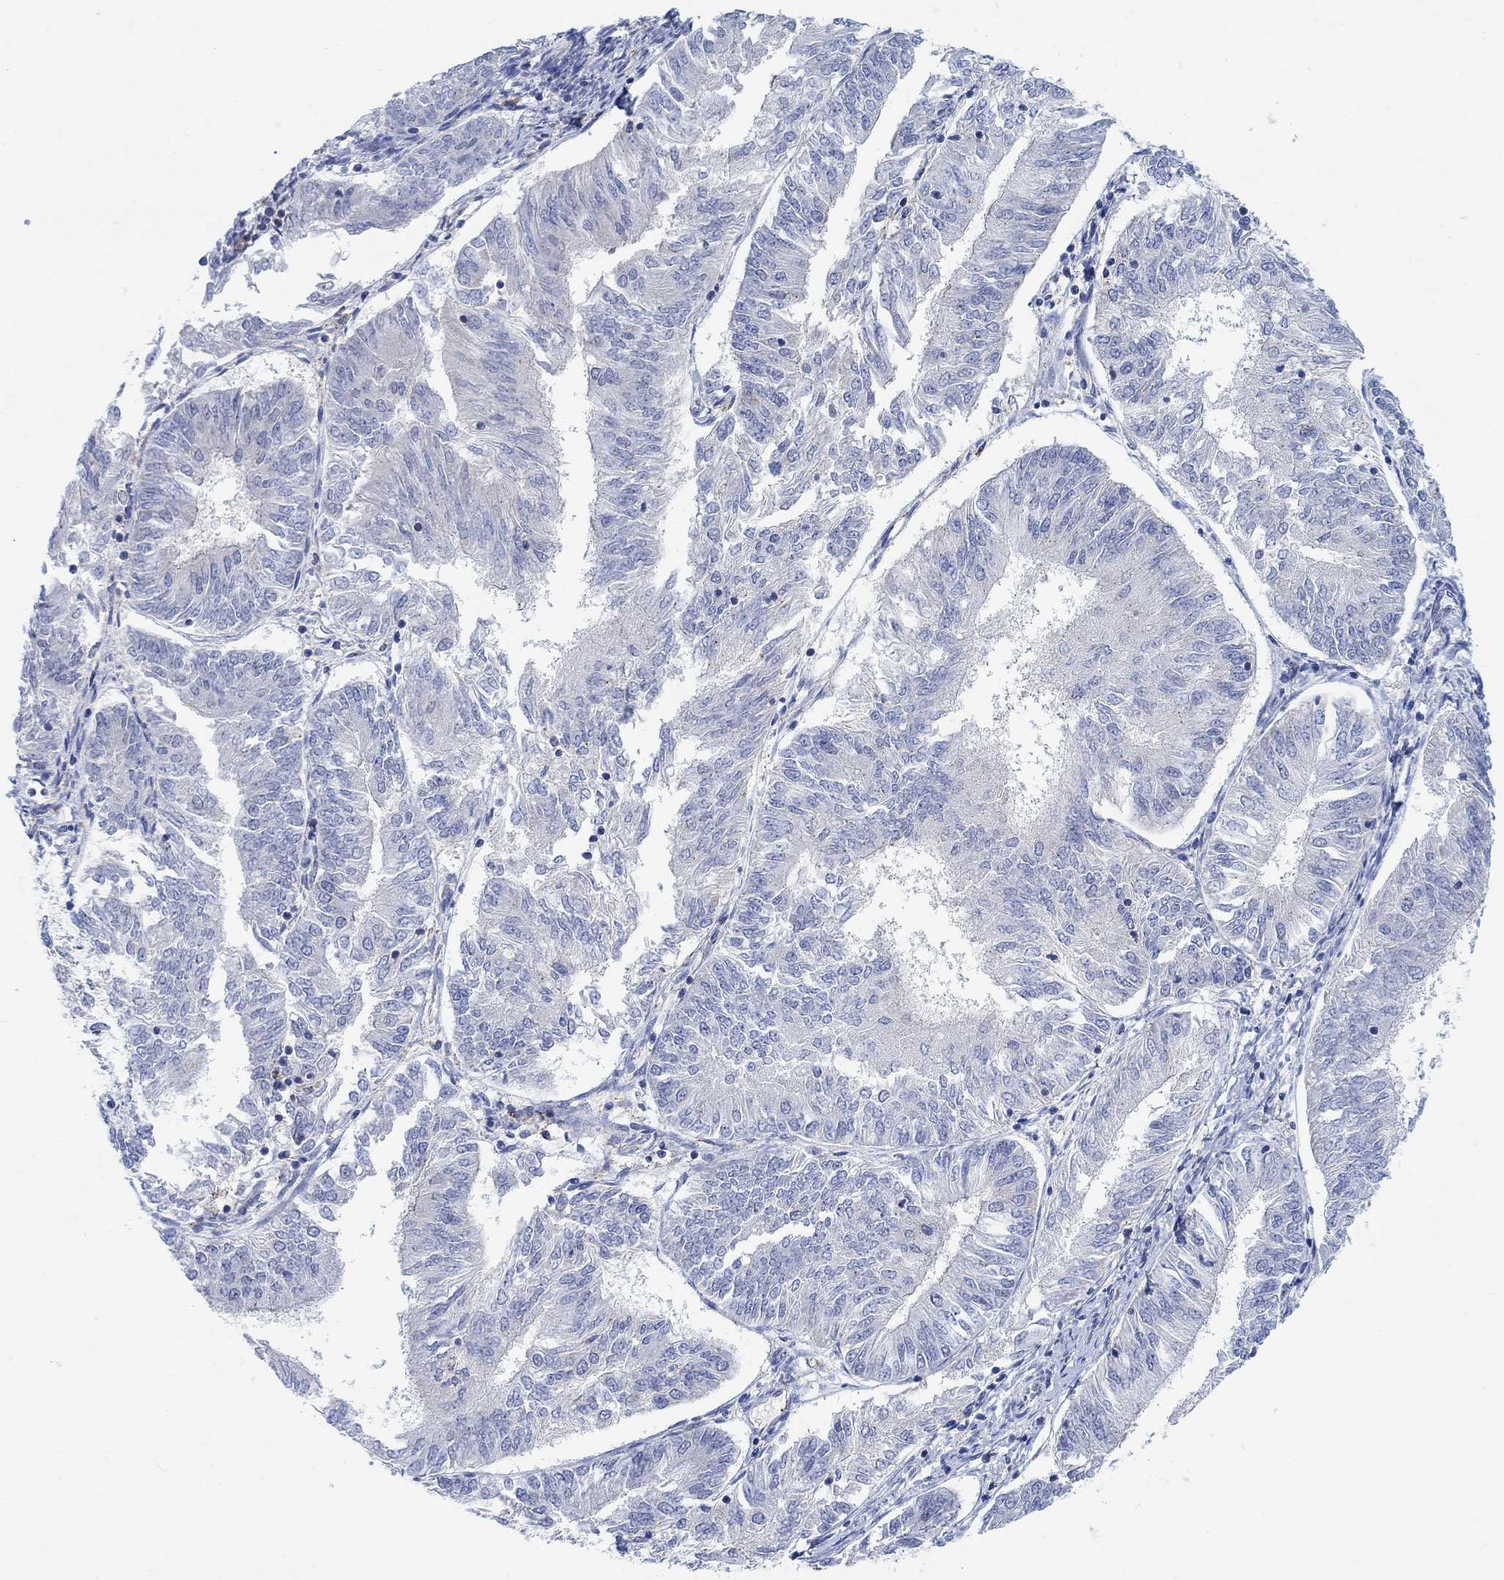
{"staining": {"intensity": "negative", "quantity": "none", "location": "none"}, "tissue": "endometrial cancer", "cell_type": "Tumor cells", "image_type": "cancer", "snomed": [{"axis": "morphology", "description": "Adenocarcinoma, NOS"}, {"axis": "topography", "description": "Endometrium"}], "caption": "Photomicrograph shows no significant protein positivity in tumor cells of adenocarcinoma (endometrial).", "gene": "PMFBP1", "patient": {"sex": "female", "age": 58}}